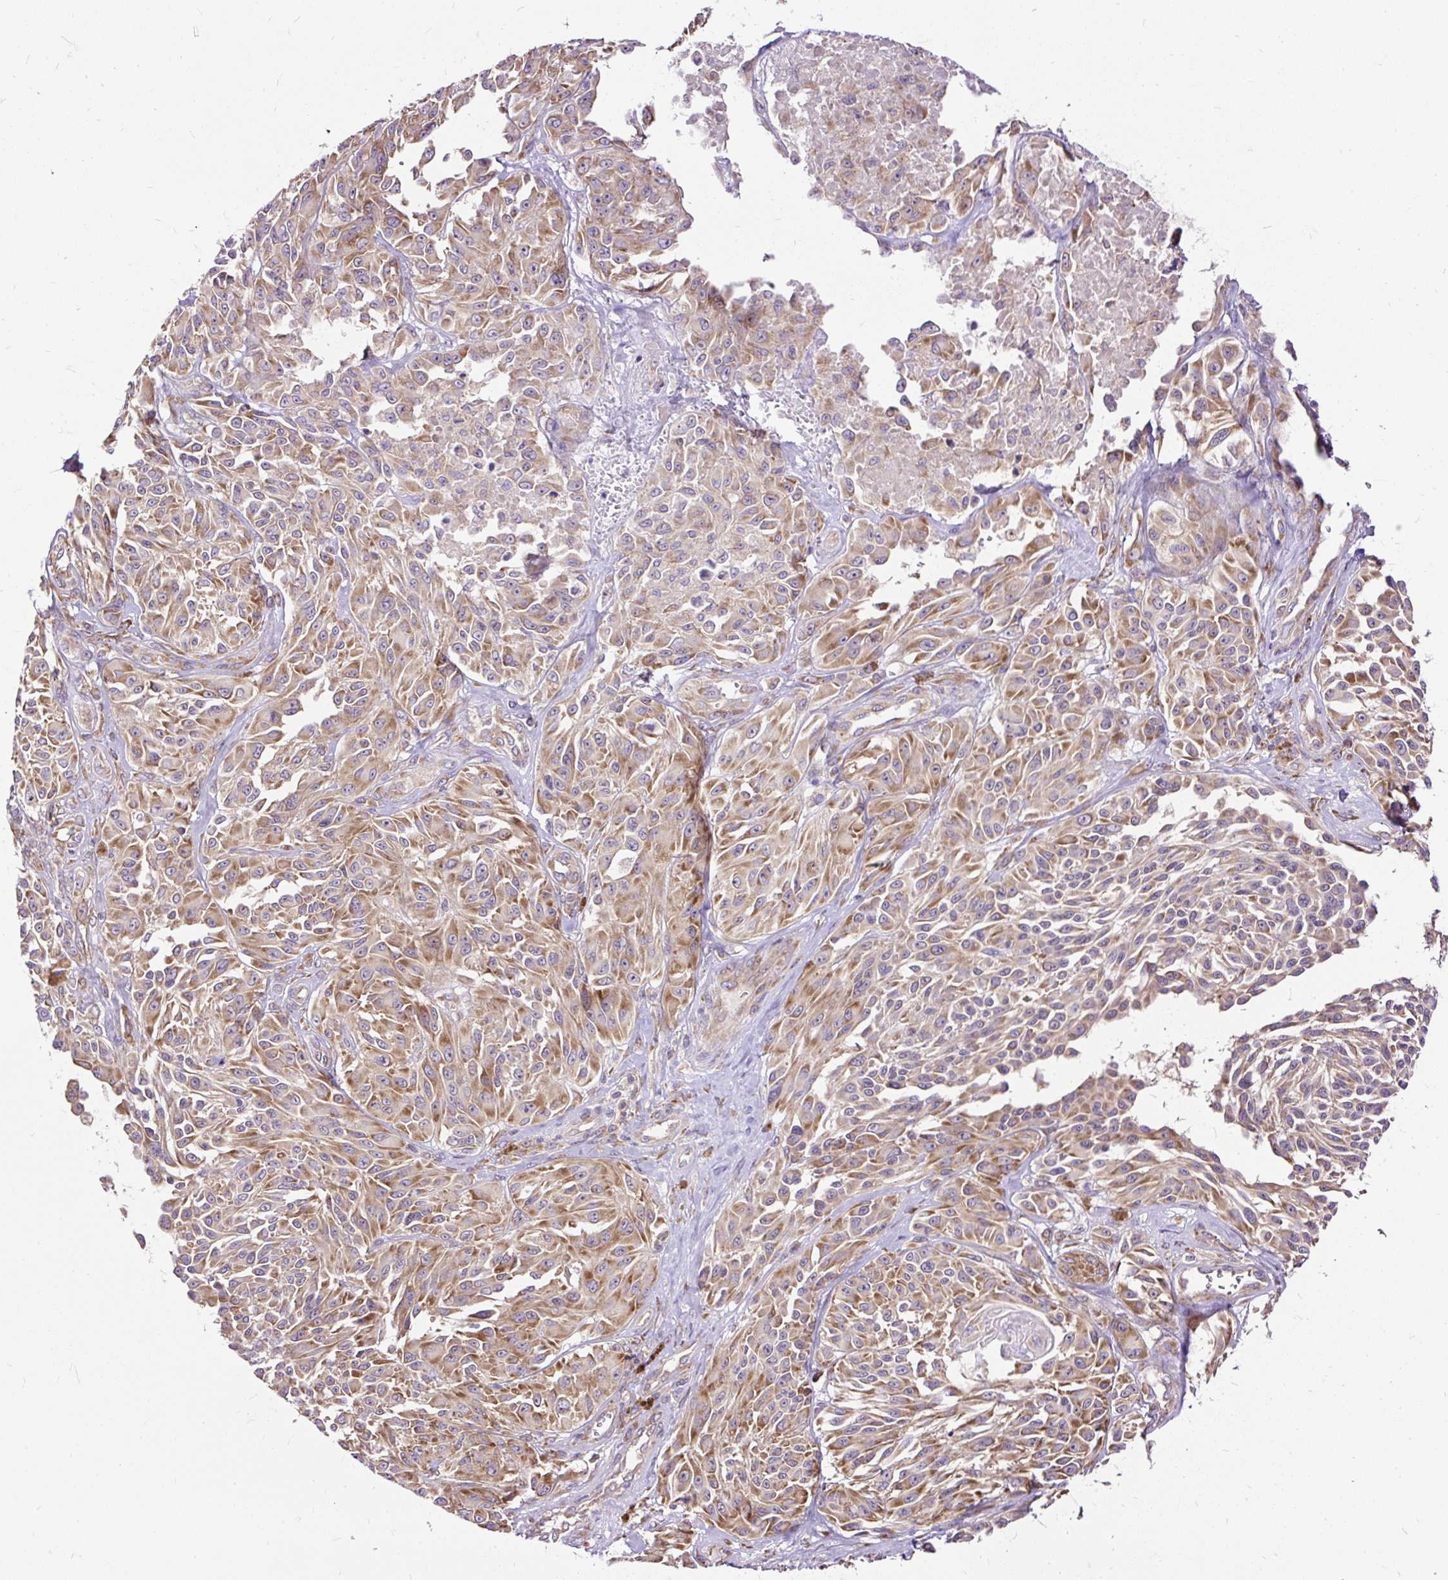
{"staining": {"intensity": "moderate", "quantity": ">75%", "location": "cytoplasmic/membranous"}, "tissue": "melanoma", "cell_type": "Tumor cells", "image_type": "cancer", "snomed": [{"axis": "morphology", "description": "Malignant melanoma, NOS"}, {"axis": "topography", "description": "Skin"}], "caption": "Immunohistochemistry photomicrograph of human melanoma stained for a protein (brown), which demonstrates medium levels of moderate cytoplasmic/membranous expression in approximately >75% of tumor cells.", "gene": "RPS5", "patient": {"sex": "male", "age": 94}}